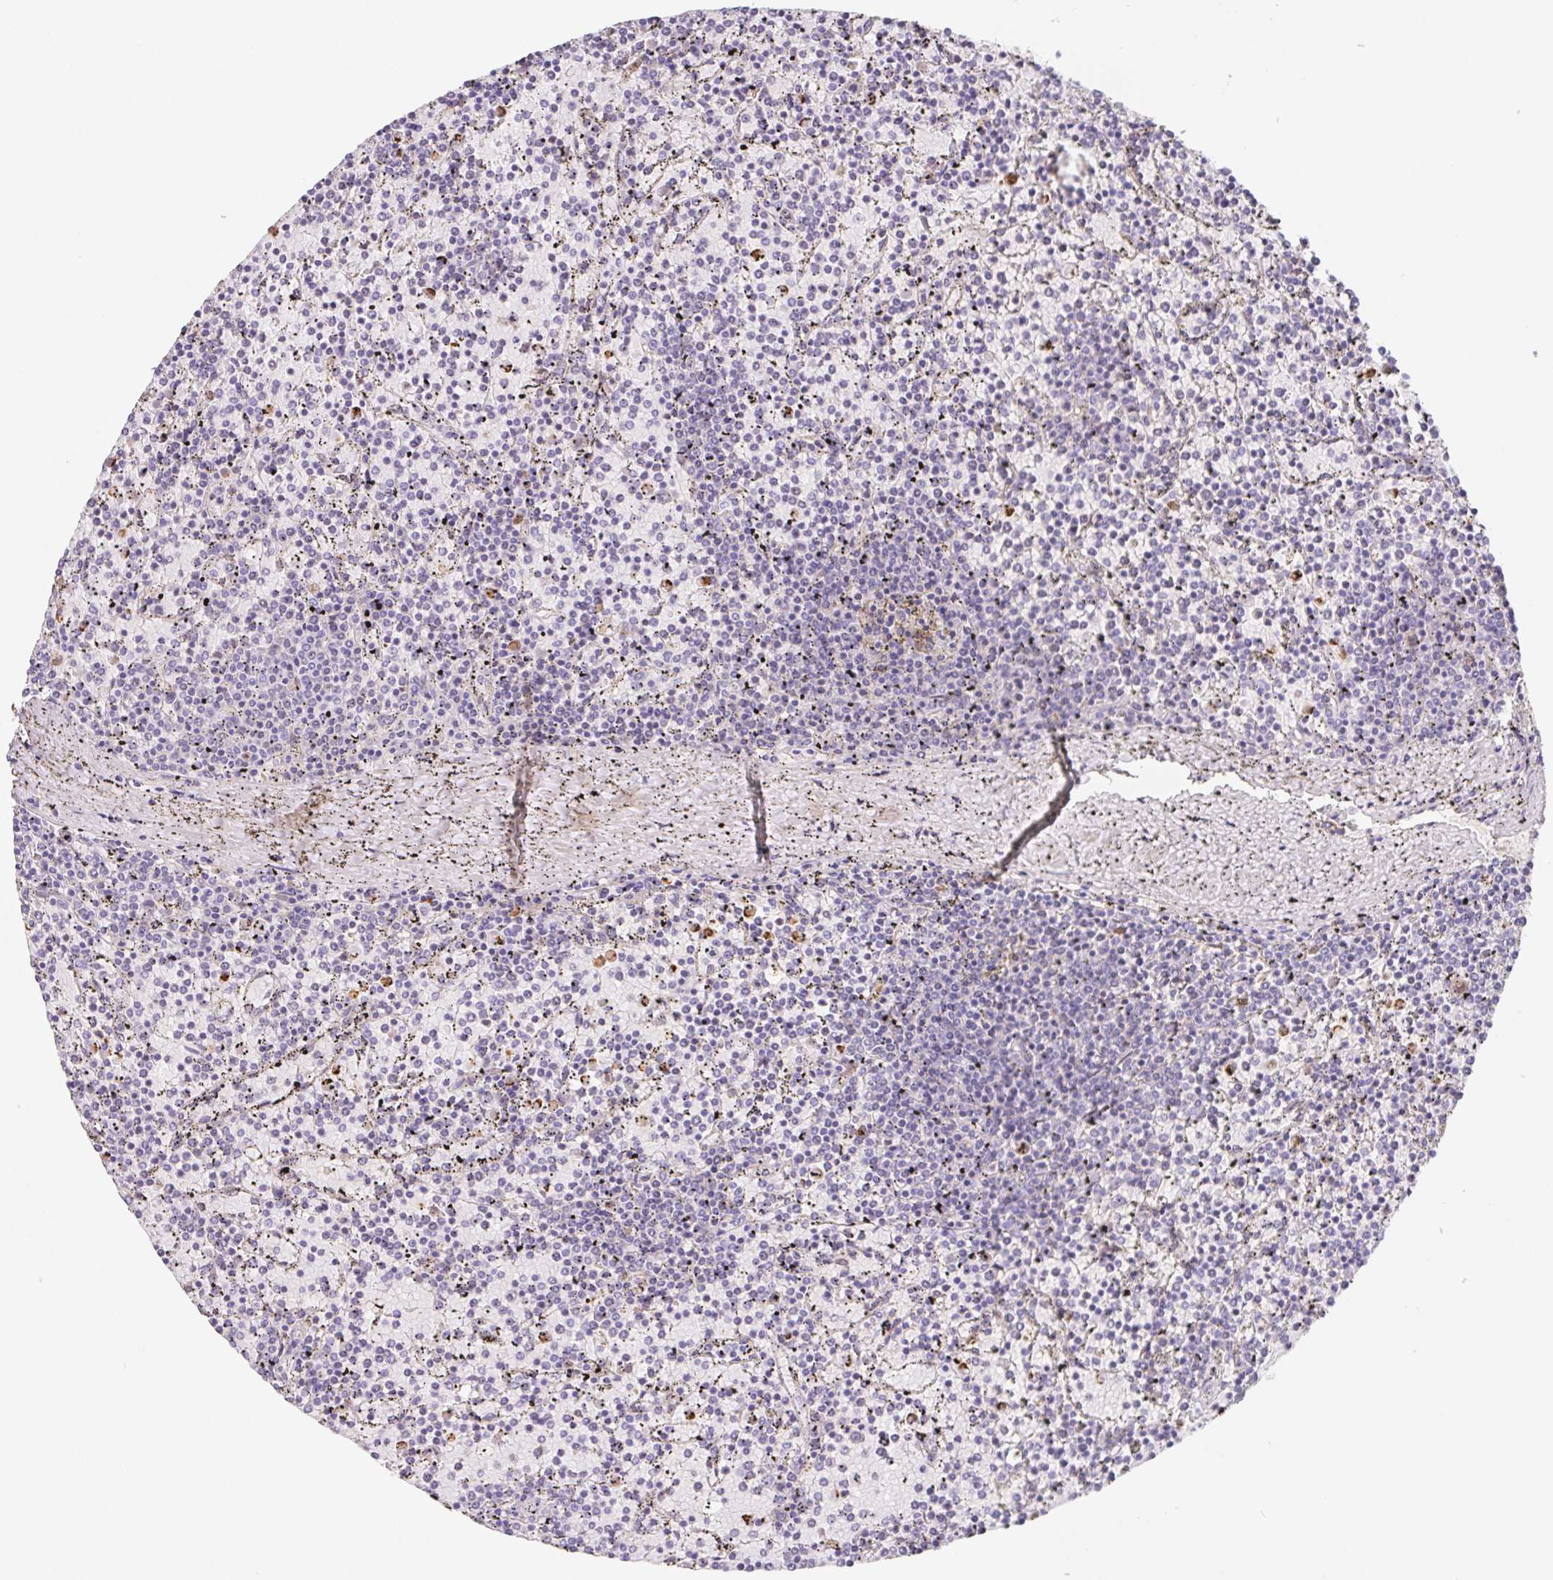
{"staining": {"intensity": "negative", "quantity": "none", "location": "none"}, "tissue": "lymphoma", "cell_type": "Tumor cells", "image_type": "cancer", "snomed": [{"axis": "morphology", "description": "Malignant lymphoma, non-Hodgkin's type, Low grade"}, {"axis": "topography", "description": "Spleen"}], "caption": "Immunohistochemistry of lymphoma reveals no expression in tumor cells.", "gene": "ITIH2", "patient": {"sex": "female", "age": 77}}